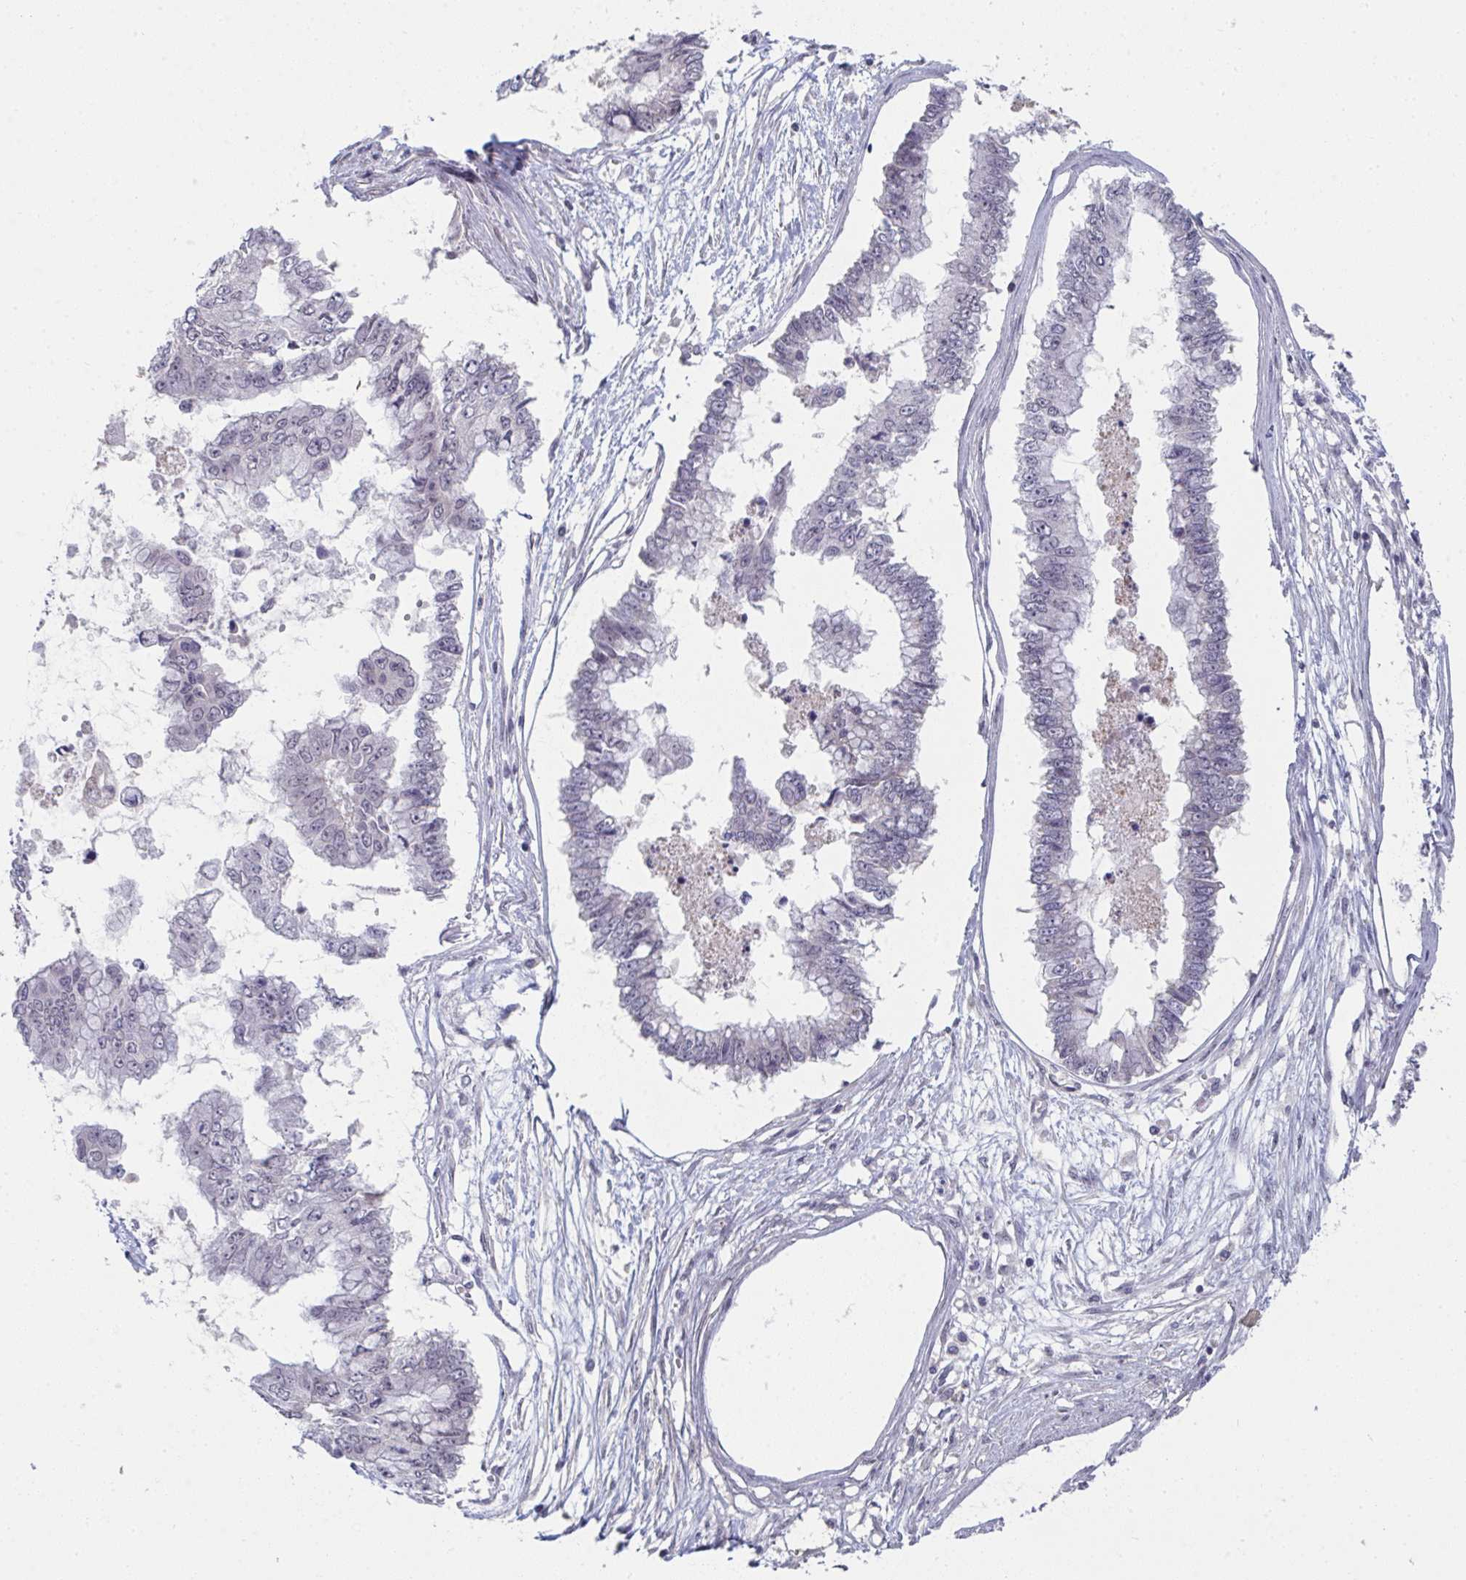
{"staining": {"intensity": "negative", "quantity": "none", "location": "none"}, "tissue": "ovarian cancer", "cell_type": "Tumor cells", "image_type": "cancer", "snomed": [{"axis": "morphology", "description": "Cystadenocarcinoma, mucinous, NOS"}, {"axis": "topography", "description": "Ovary"}], "caption": "DAB immunohistochemical staining of ovarian cancer reveals no significant expression in tumor cells. The staining was performed using DAB to visualize the protein expression in brown, while the nuclei were stained in blue with hematoxylin (Magnification: 20x).", "gene": "VWDE", "patient": {"sex": "female", "age": 72}}